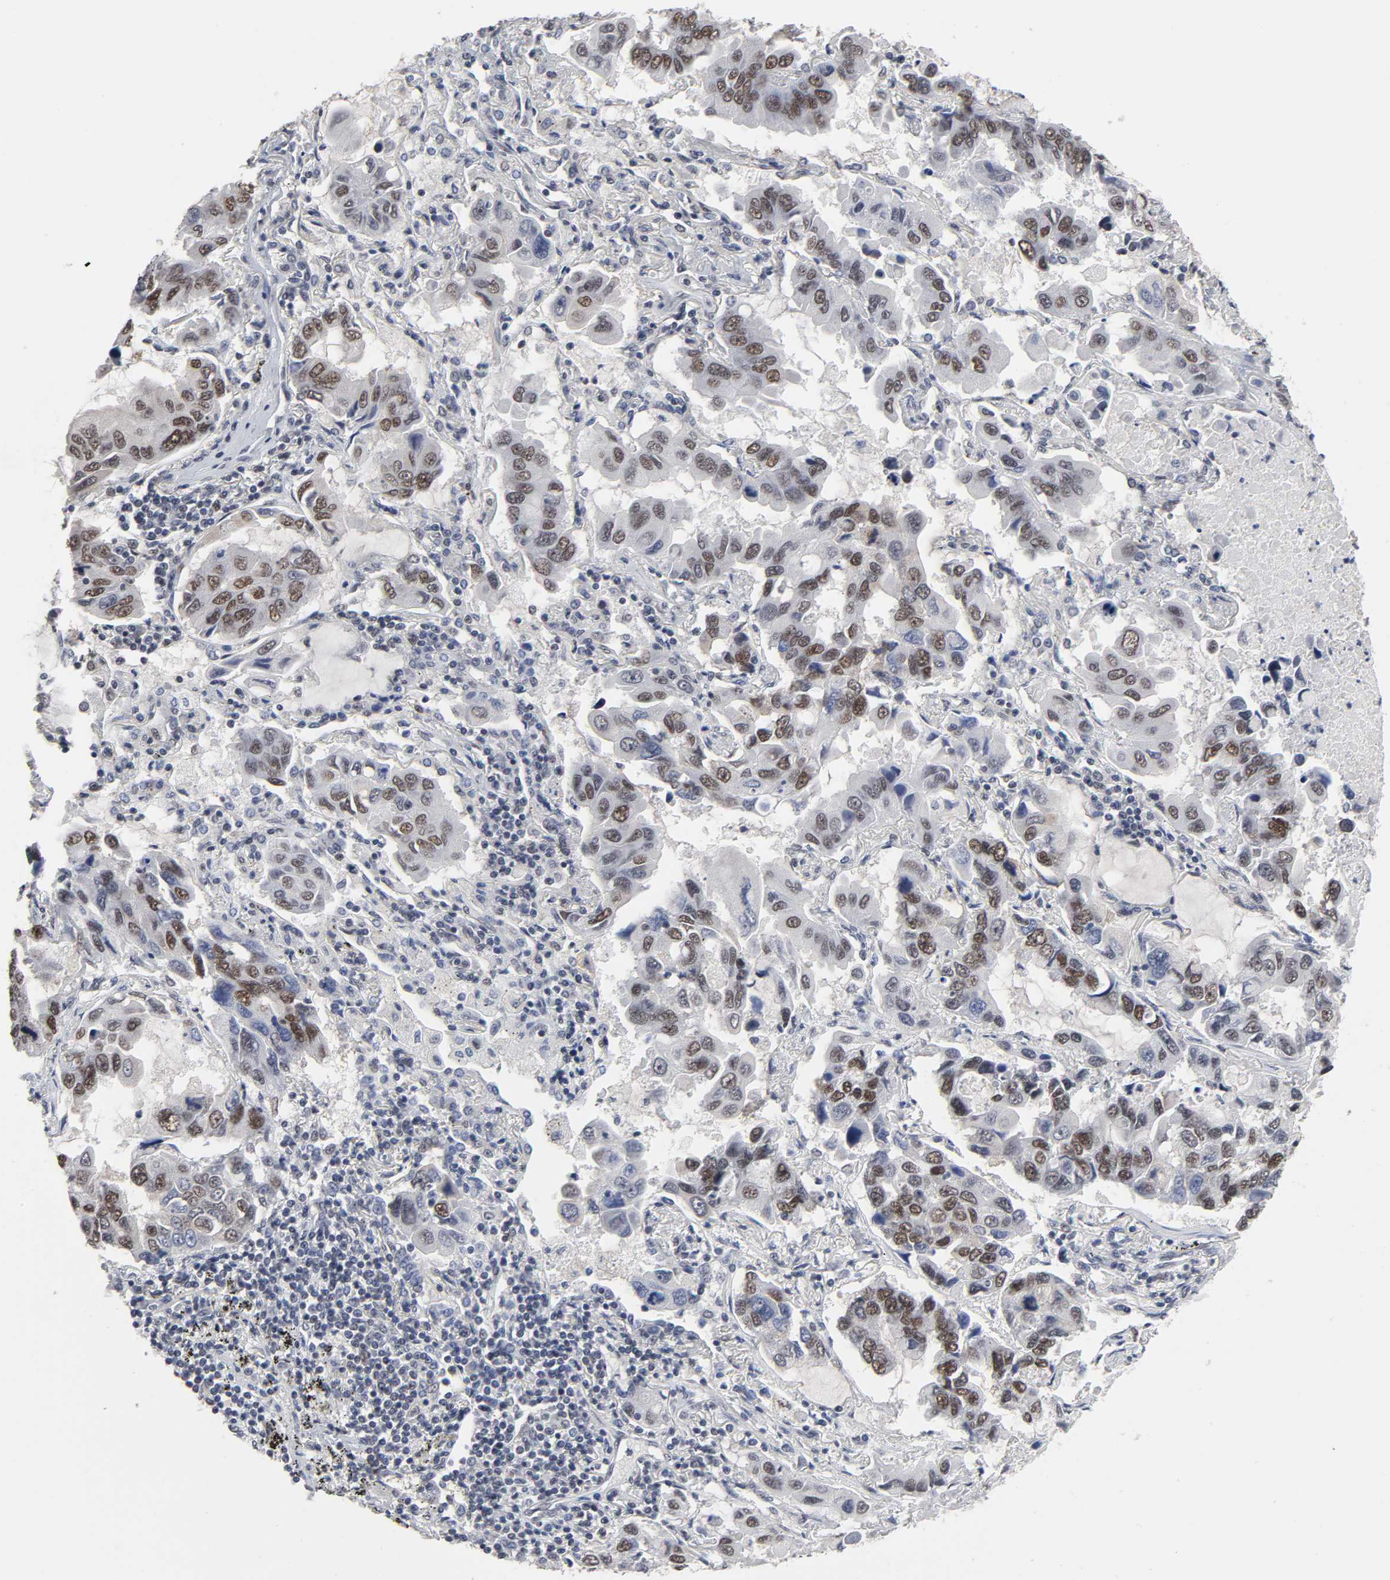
{"staining": {"intensity": "moderate", "quantity": "25%-75%", "location": "nuclear"}, "tissue": "lung cancer", "cell_type": "Tumor cells", "image_type": "cancer", "snomed": [{"axis": "morphology", "description": "Adenocarcinoma, NOS"}, {"axis": "topography", "description": "Lung"}], "caption": "Lung cancer (adenocarcinoma) tissue displays moderate nuclear expression in approximately 25%-75% of tumor cells", "gene": "TRIM33", "patient": {"sex": "male", "age": 64}}